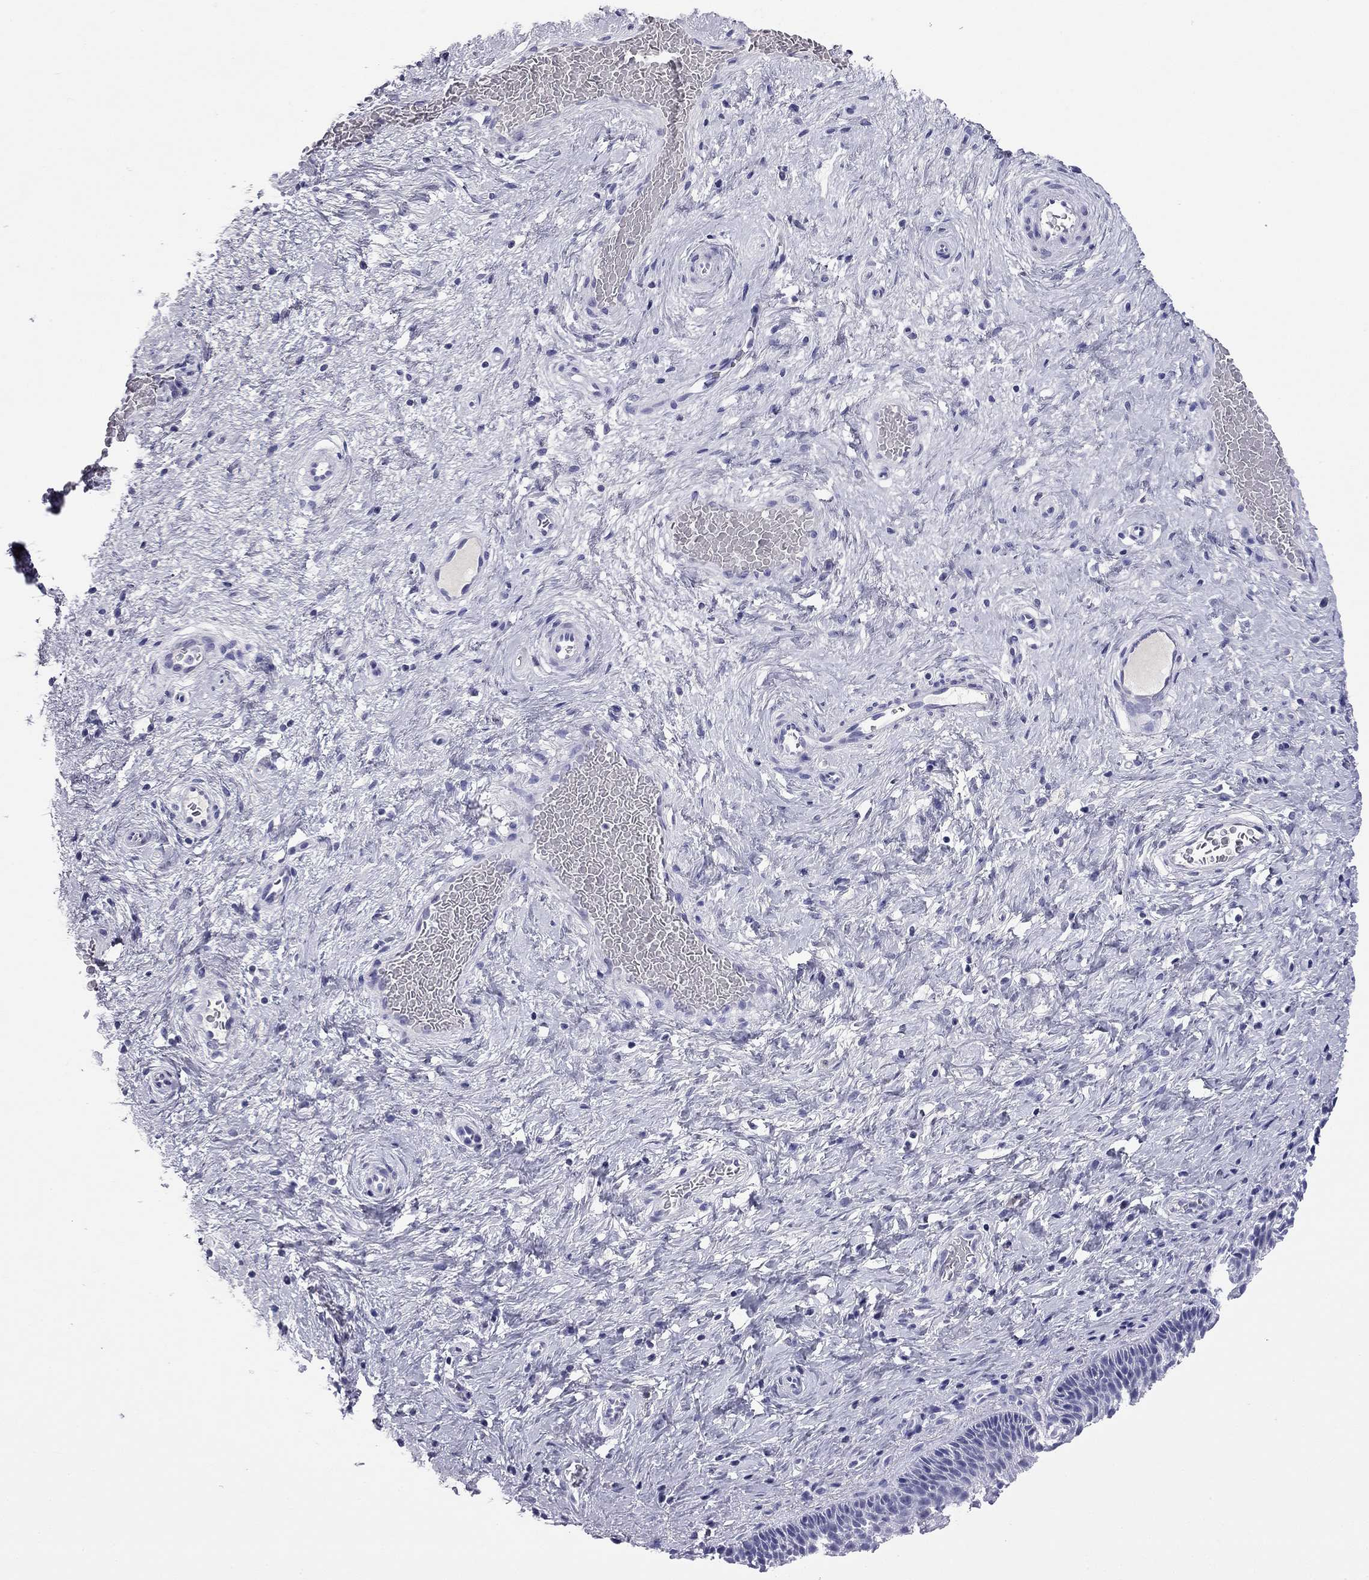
{"staining": {"intensity": "negative", "quantity": "none", "location": "none"}, "tissue": "cervix", "cell_type": "Glandular cells", "image_type": "normal", "snomed": [{"axis": "morphology", "description": "Normal tissue, NOS"}, {"axis": "topography", "description": "Cervix"}], "caption": "An immunohistochemistry histopathology image of unremarkable cervix is shown. There is no staining in glandular cells of cervix.", "gene": "ODF4", "patient": {"sex": "female", "age": 34}}